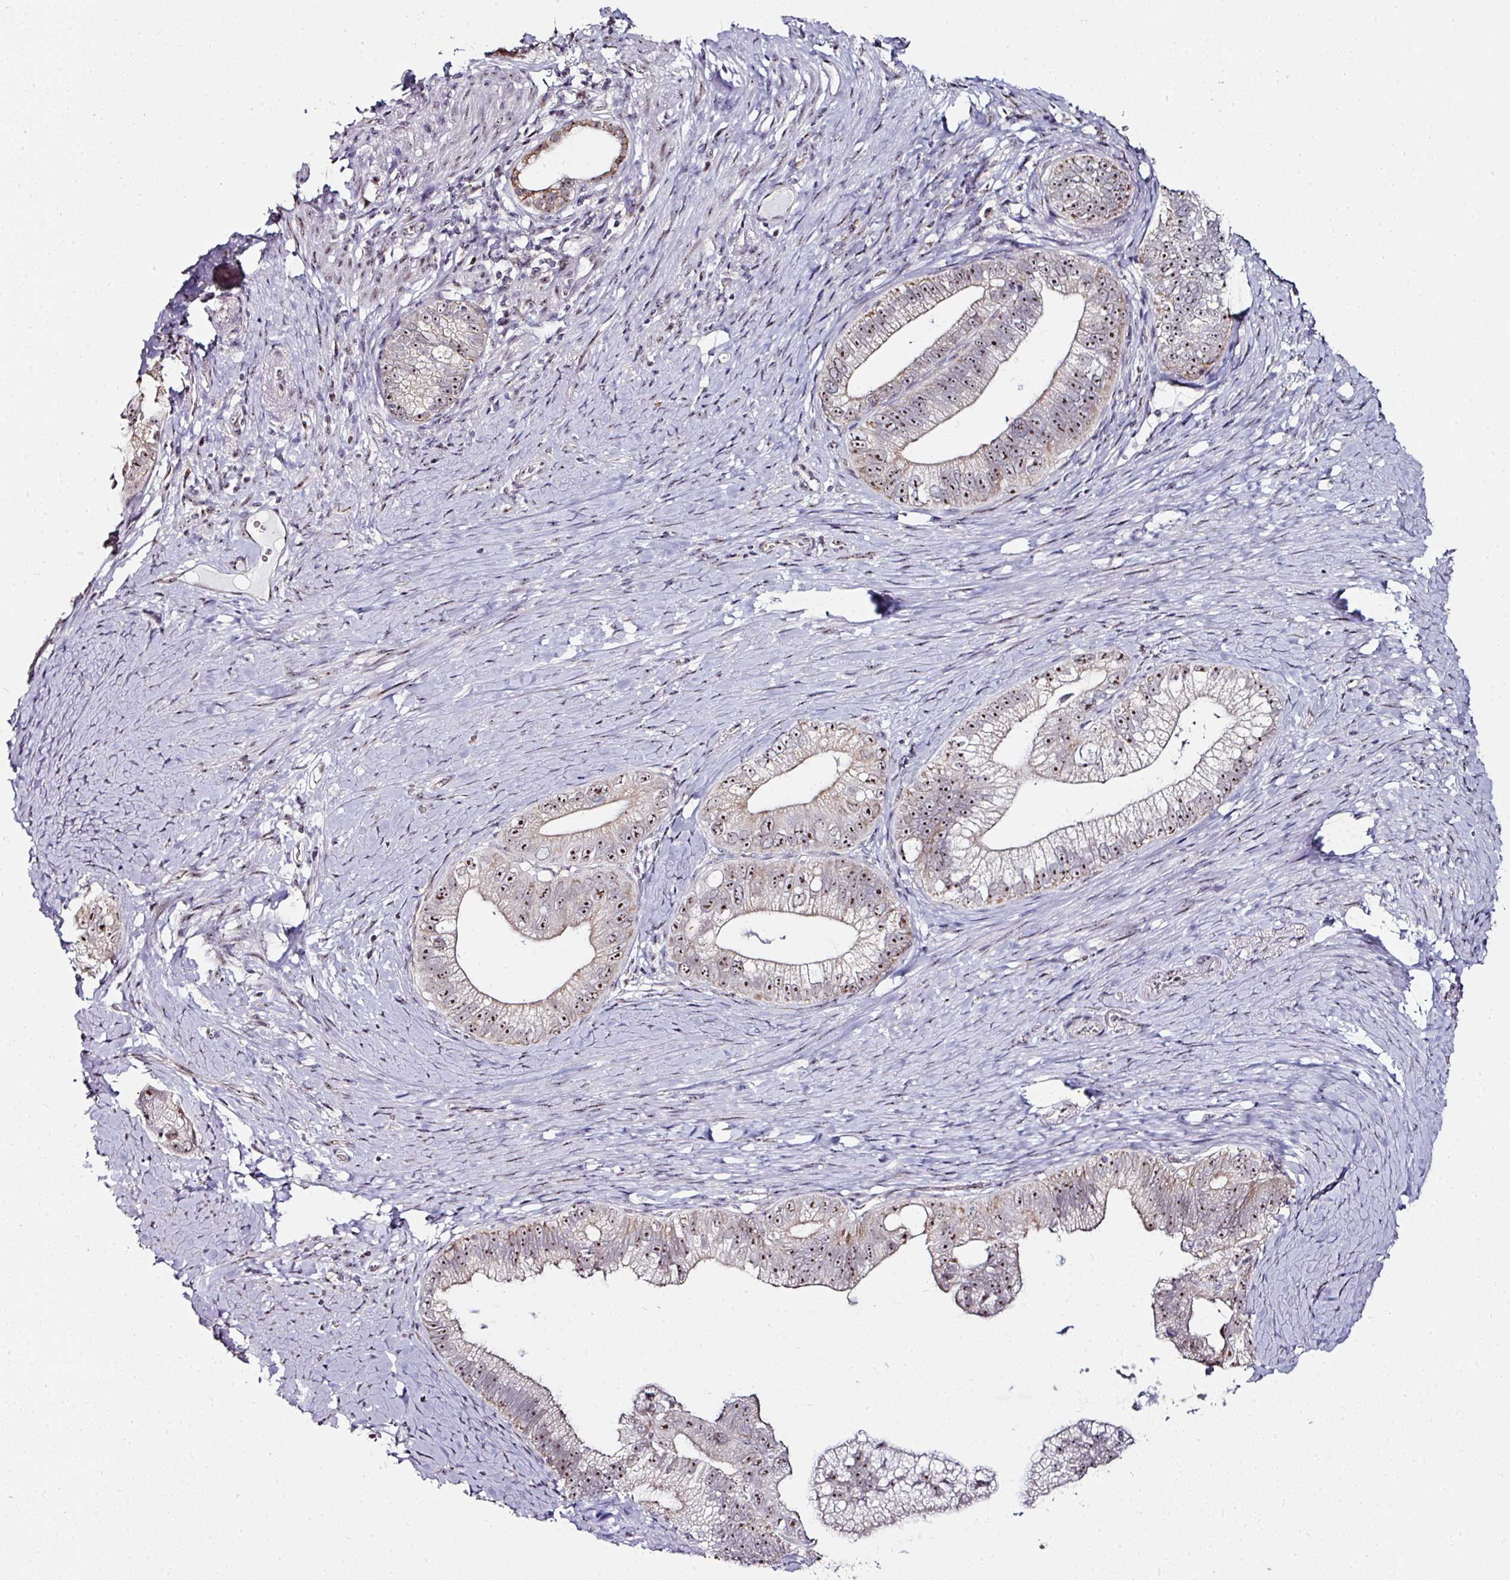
{"staining": {"intensity": "moderate", "quantity": ">75%", "location": "nuclear"}, "tissue": "pancreatic cancer", "cell_type": "Tumor cells", "image_type": "cancer", "snomed": [{"axis": "morphology", "description": "Adenocarcinoma, NOS"}, {"axis": "topography", "description": "Pancreas"}], "caption": "Immunohistochemical staining of pancreatic cancer (adenocarcinoma) shows medium levels of moderate nuclear protein staining in approximately >75% of tumor cells. (brown staining indicates protein expression, while blue staining denotes nuclei).", "gene": "NACC2", "patient": {"sex": "male", "age": 70}}